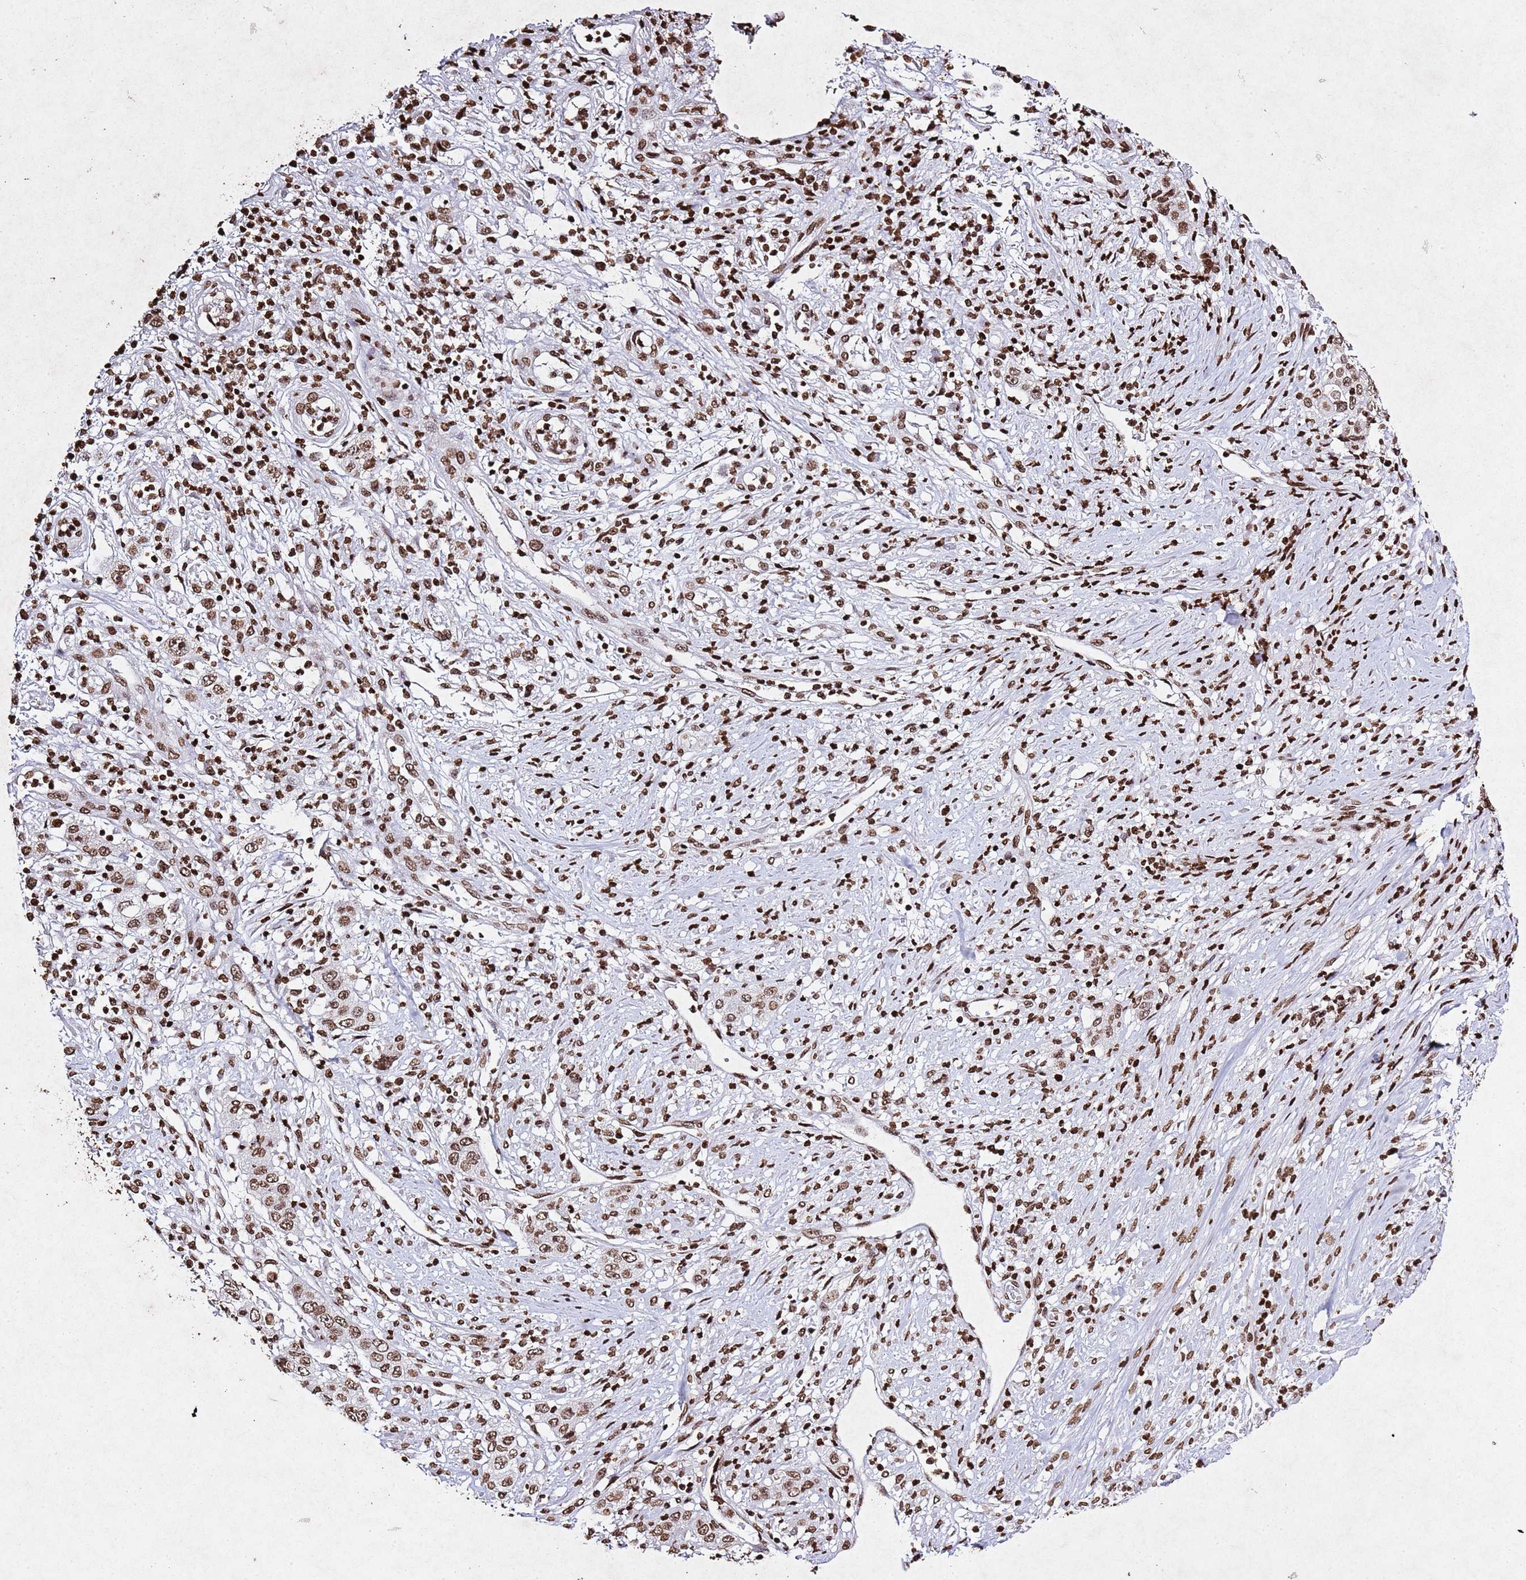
{"staining": {"intensity": "moderate", "quantity": ">75%", "location": "nuclear"}, "tissue": "stomach cancer", "cell_type": "Tumor cells", "image_type": "cancer", "snomed": [{"axis": "morphology", "description": "Adenocarcinoma, NOS"}, {"axis": "topography", "description": "Stomach, upper"}], "caption": "IHC of stomach cancer (adenocarcinoma) reveals medium levels of moderate nuclear expression in about >75% of tumor cells. IHC stains the protein of interest in brown and the nuclei are stained blue.", "gene": "BMAL1", "patient": {"sex": "male", "age": 62}}